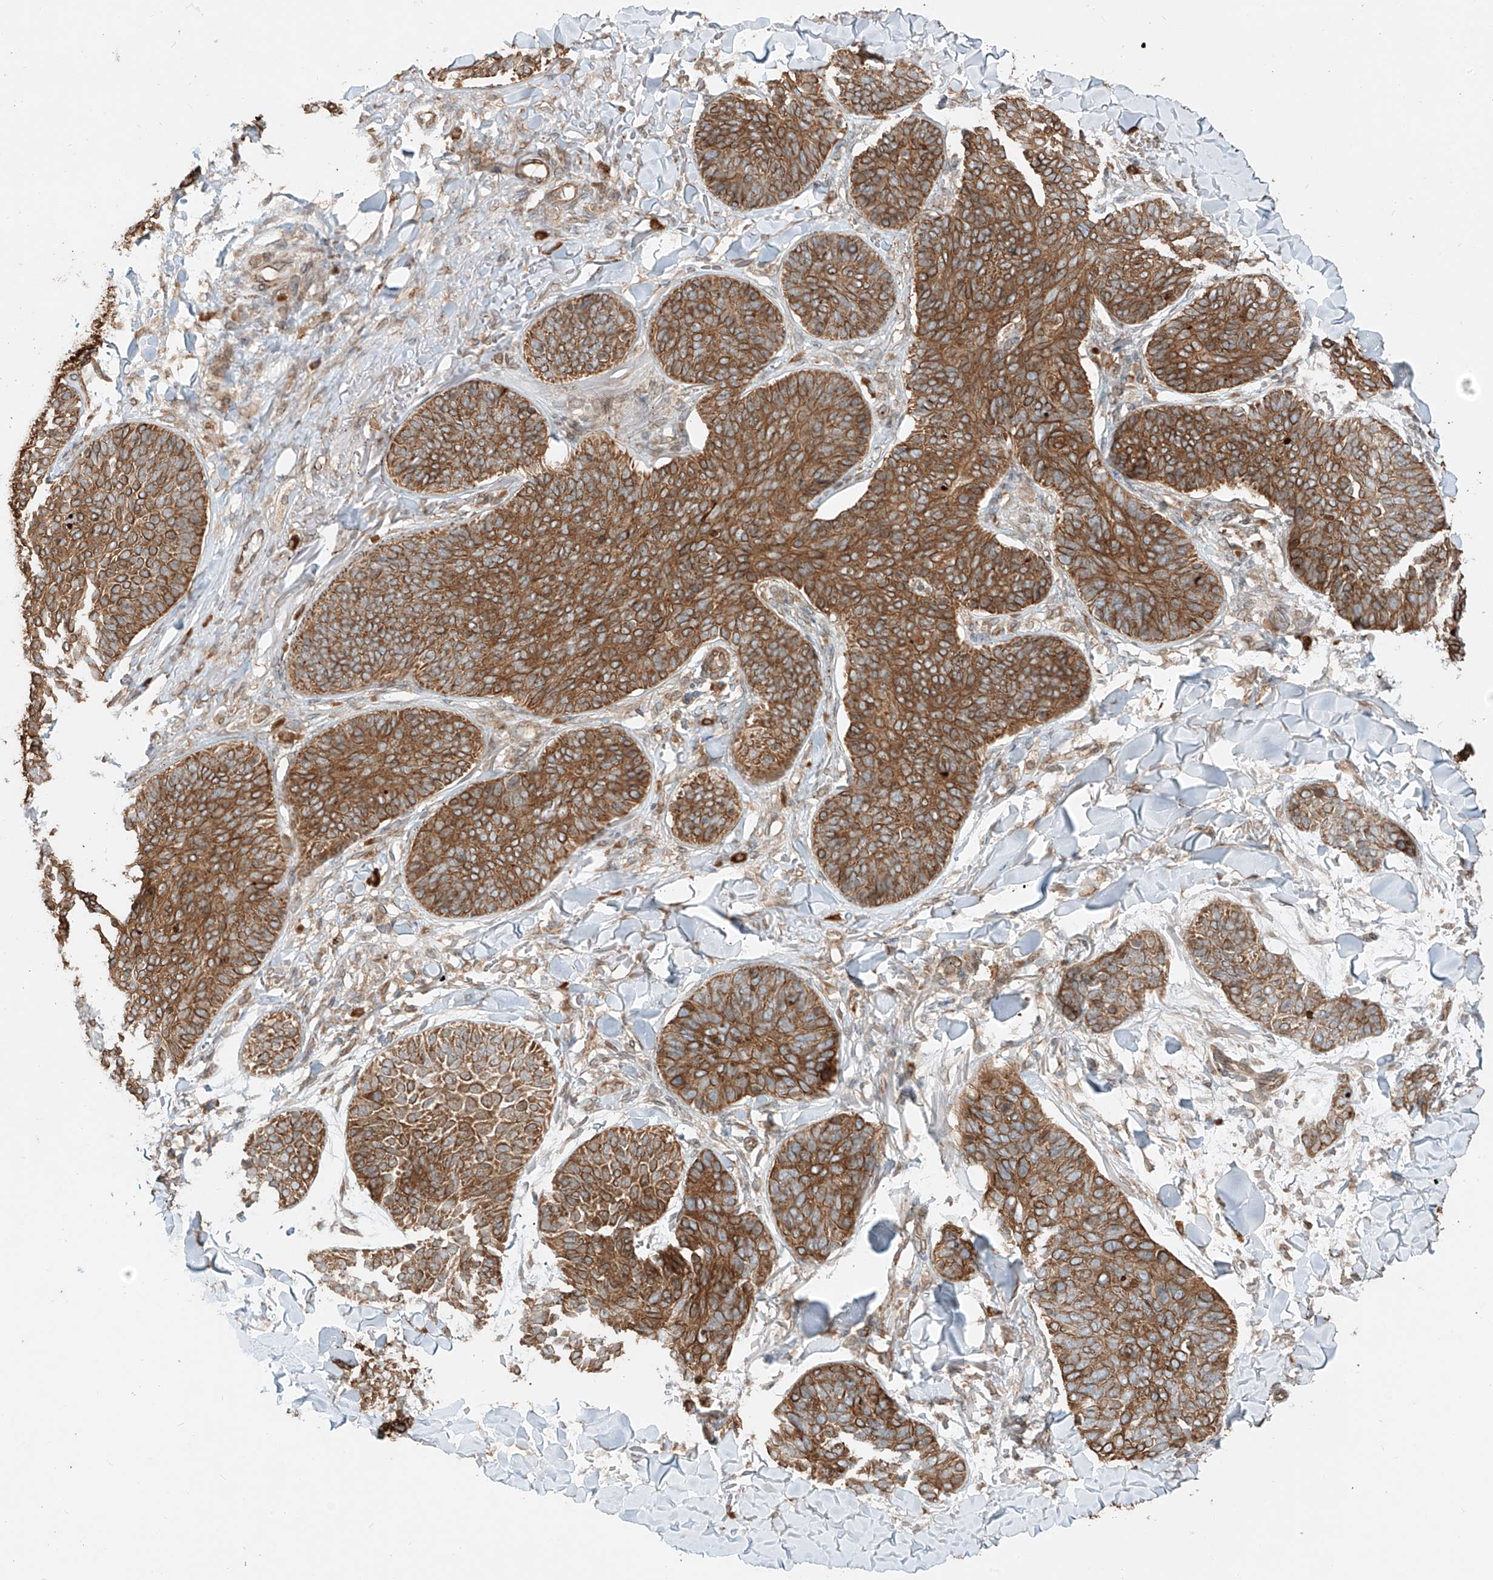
{"staining": {"intensity": "strong", "quantity": ">75%", "location": "cytoplasmic/membranous"}, "tissue": "skin cancer", "cell_type": "Tumor cells", "image_type": "cancer", "snomed": [{"axis": "morphology", "description": "Basal cell carcinoma"}, {"axis": "topography", "description": "Skin"}], "caption": "Basal cell carcinoma (skin) stained with DAB (3,3'-diaminobenzidine) immunohistochemistry (IHC) shows high levels of strong cytoplasmic/membranous staining in approximately >75% of tumor cells.", "gene": "CEP162", "patient": {"sex": "male", "age": 85}}